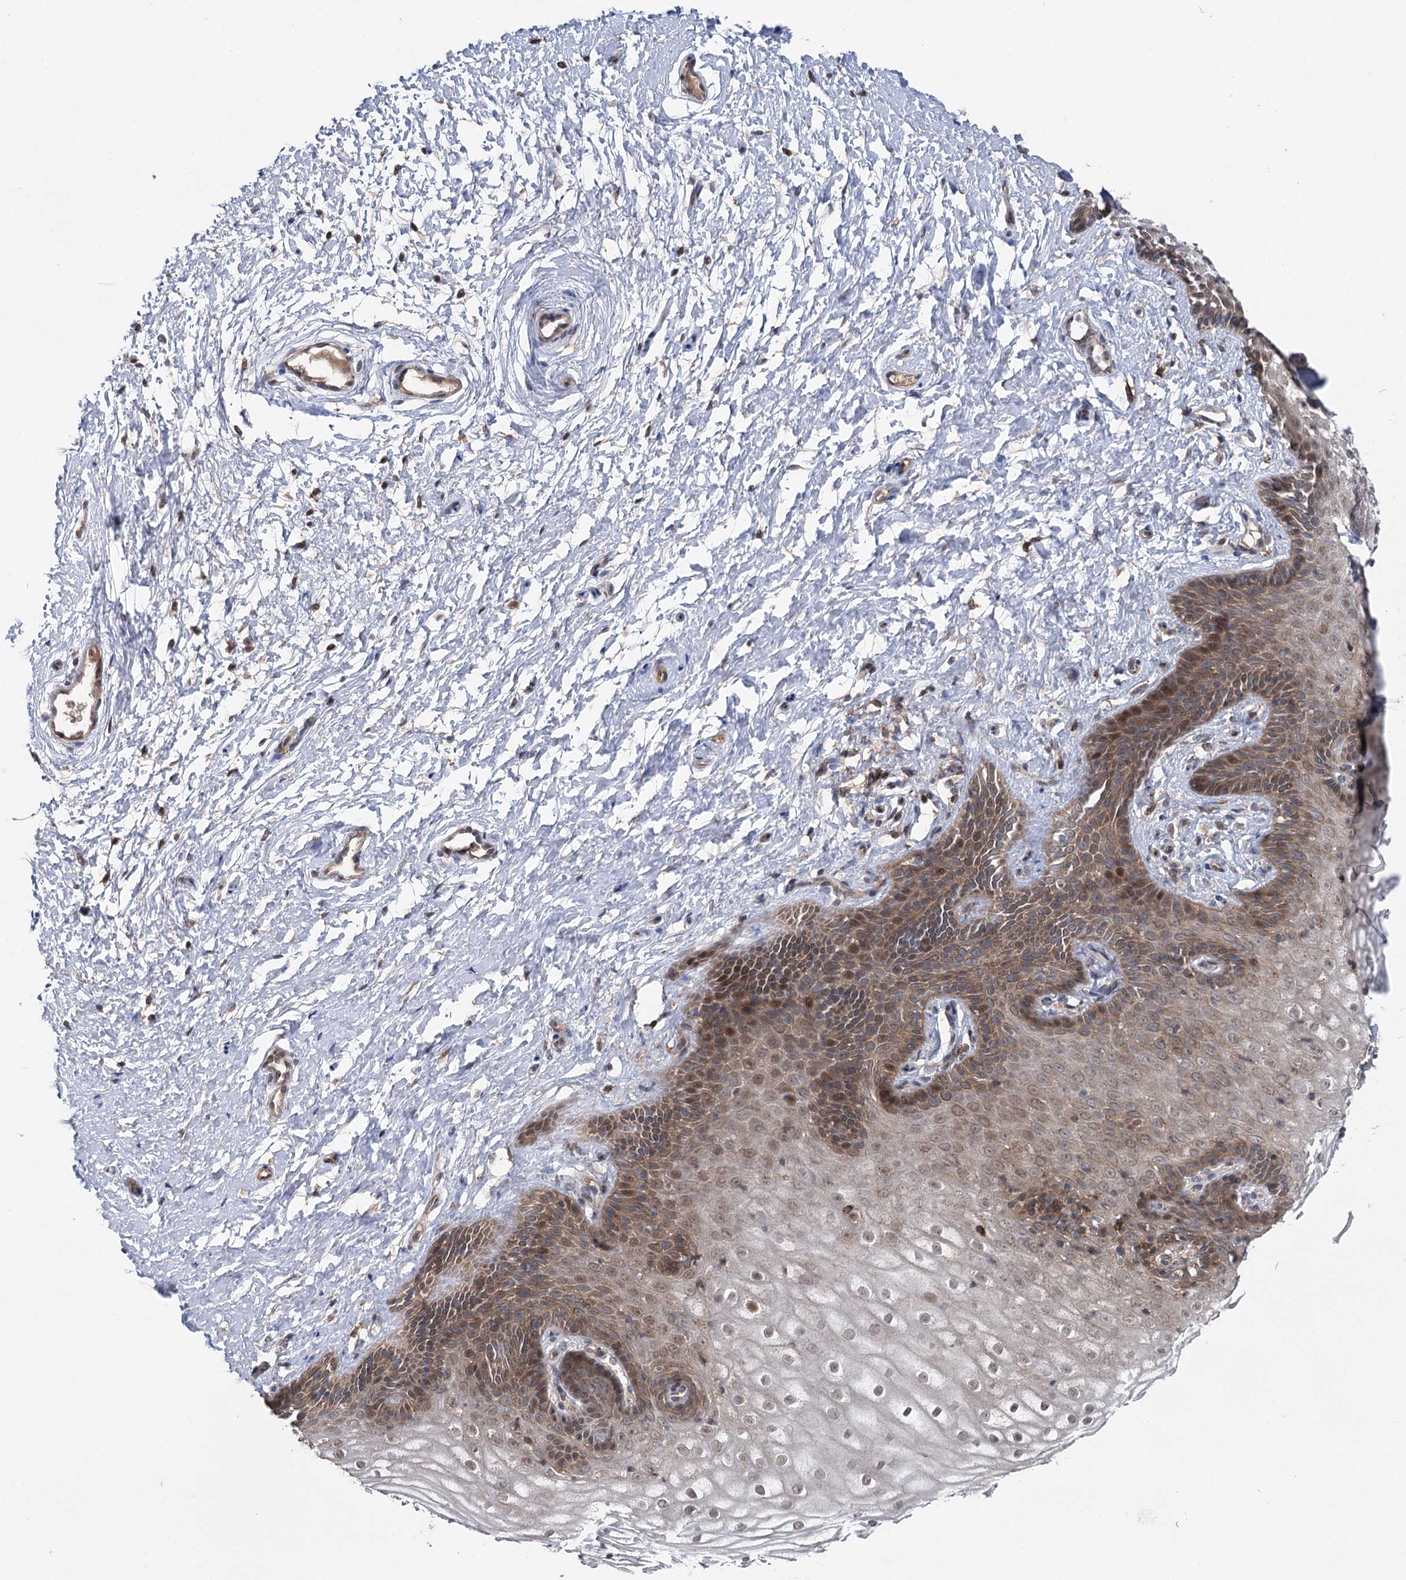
{"staining": {"intensity": "moderate", "quantity": "25%-75%", "location": "cytoplasmic/membranous,nuclear"}, "tissue": "vagina", "cell_type": "Squamous epithelial cells", "image_type": "normal", "snomed": [{"axis": "morphology", "description": "Normal tissue, NOS"}, {"axis": "topography", "description": "Vagina"}, {"axis": "topography", "description": "Cervix"}], "caption": "Vagina stained with DAB (3,3'-diaminobenzidine) immunohistochemistry (IHC) shows medium levels of moderate cytoplasmic/membranous,nuclear positivity in approximately 25%-75% of squamous epithelial cells. (Brightfield microscopy of DAB IHC at high magnification).", "gene": "STX6", "patient": {"sex": "female", "age": 40}}